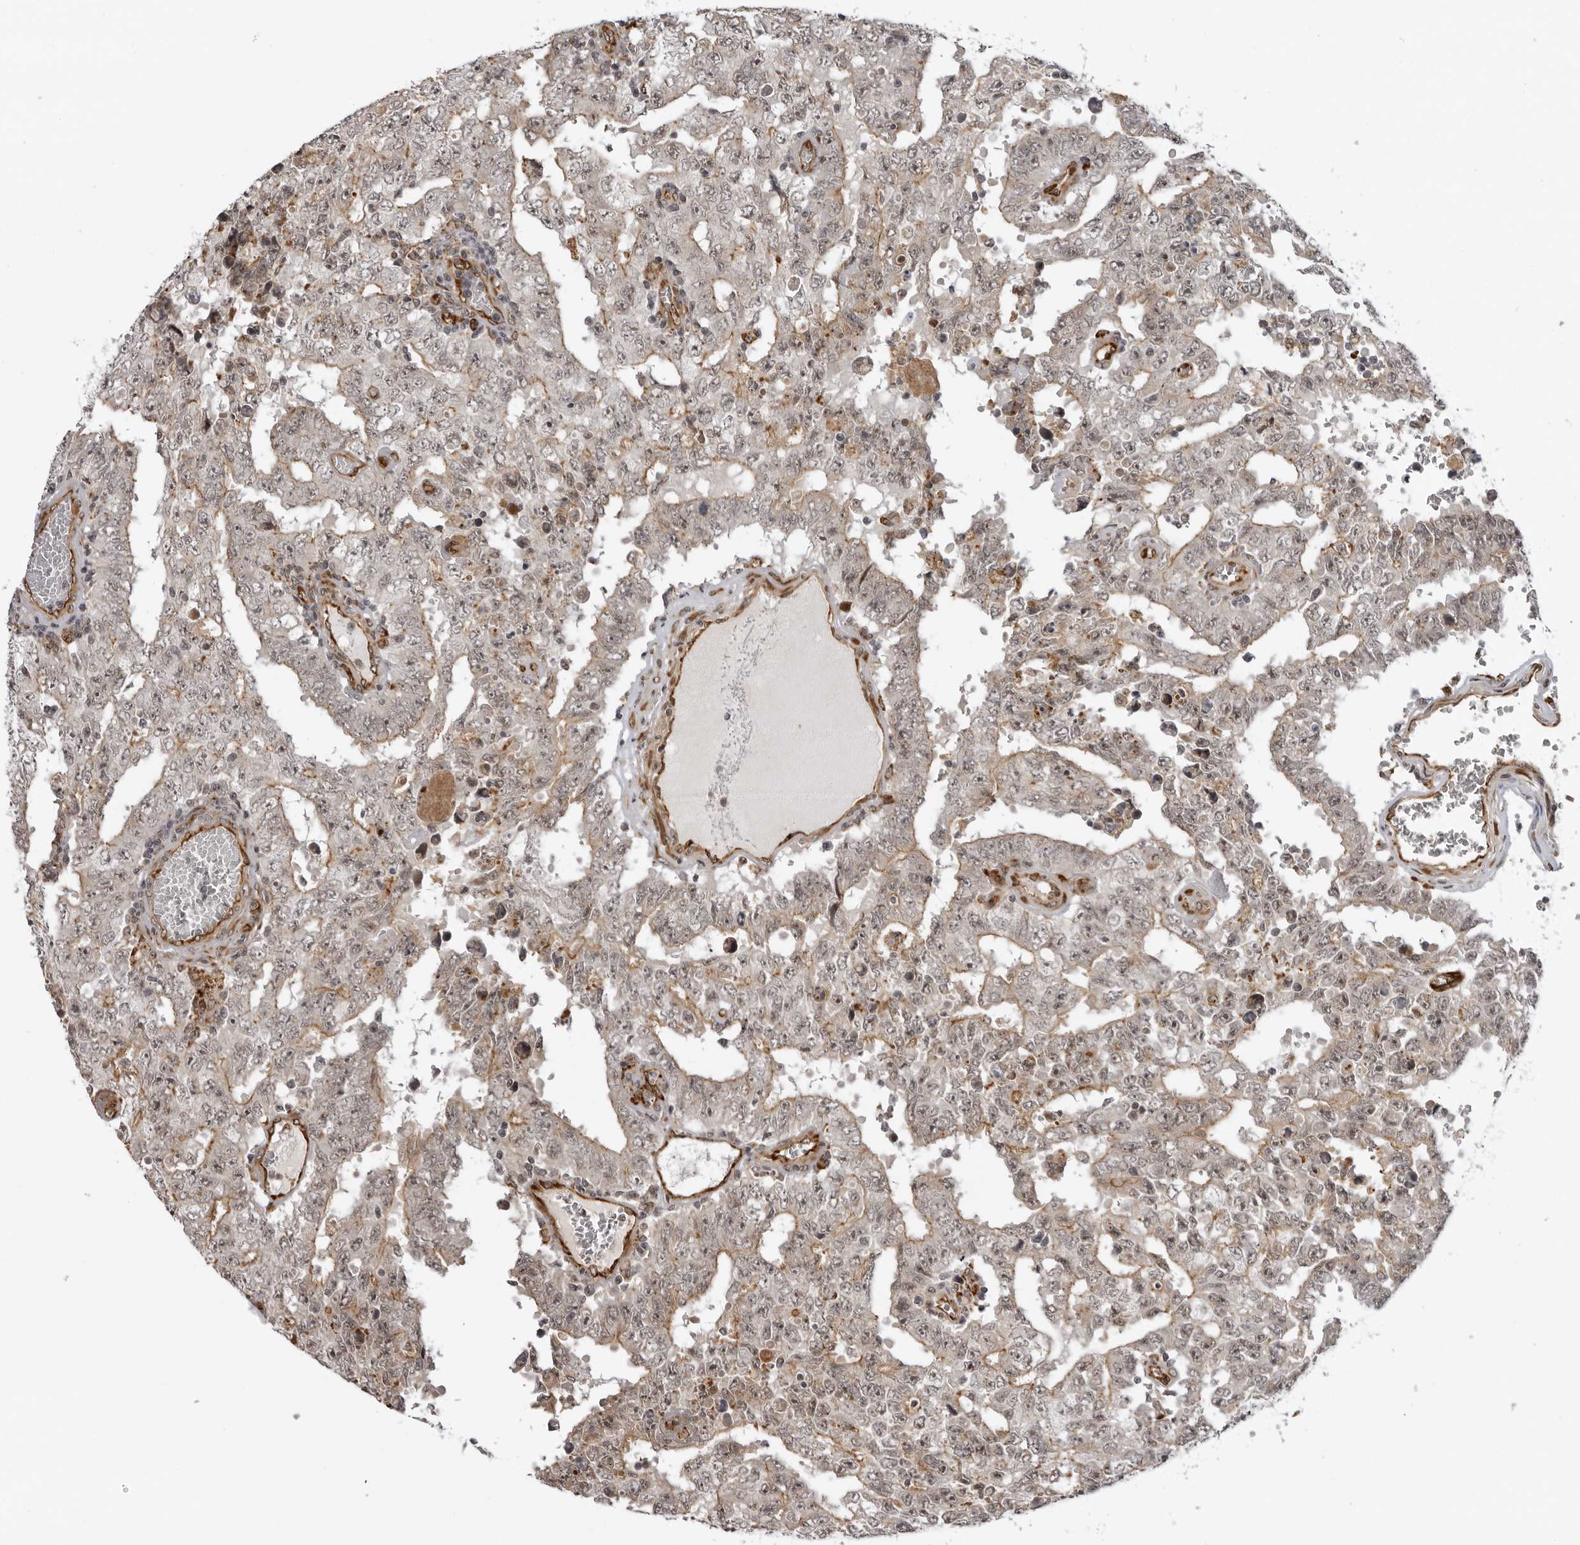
{"staining": {"intensity": "weak", "quantity": "25%-75%", "location": "cytoplasmic/membranous,nuclear"}, "tissue": "testis cancer", "cell_type": "Tumor cells", "image_type": "cancer", "snomed": [{"axis": "morphology", "description": "Carcinoma, Embryonal, NOS"}, {"axis": "topography", "description": "Testis"}], "caption": "Protein staining of embryonal carcinoma (testis) tissue reveals weak cytoplasmic/membranous and nuclear staining in about 25%-75% of tumor cells.", "gene": "DNAH14", "patient": {"sex": "male", "age": 26}}